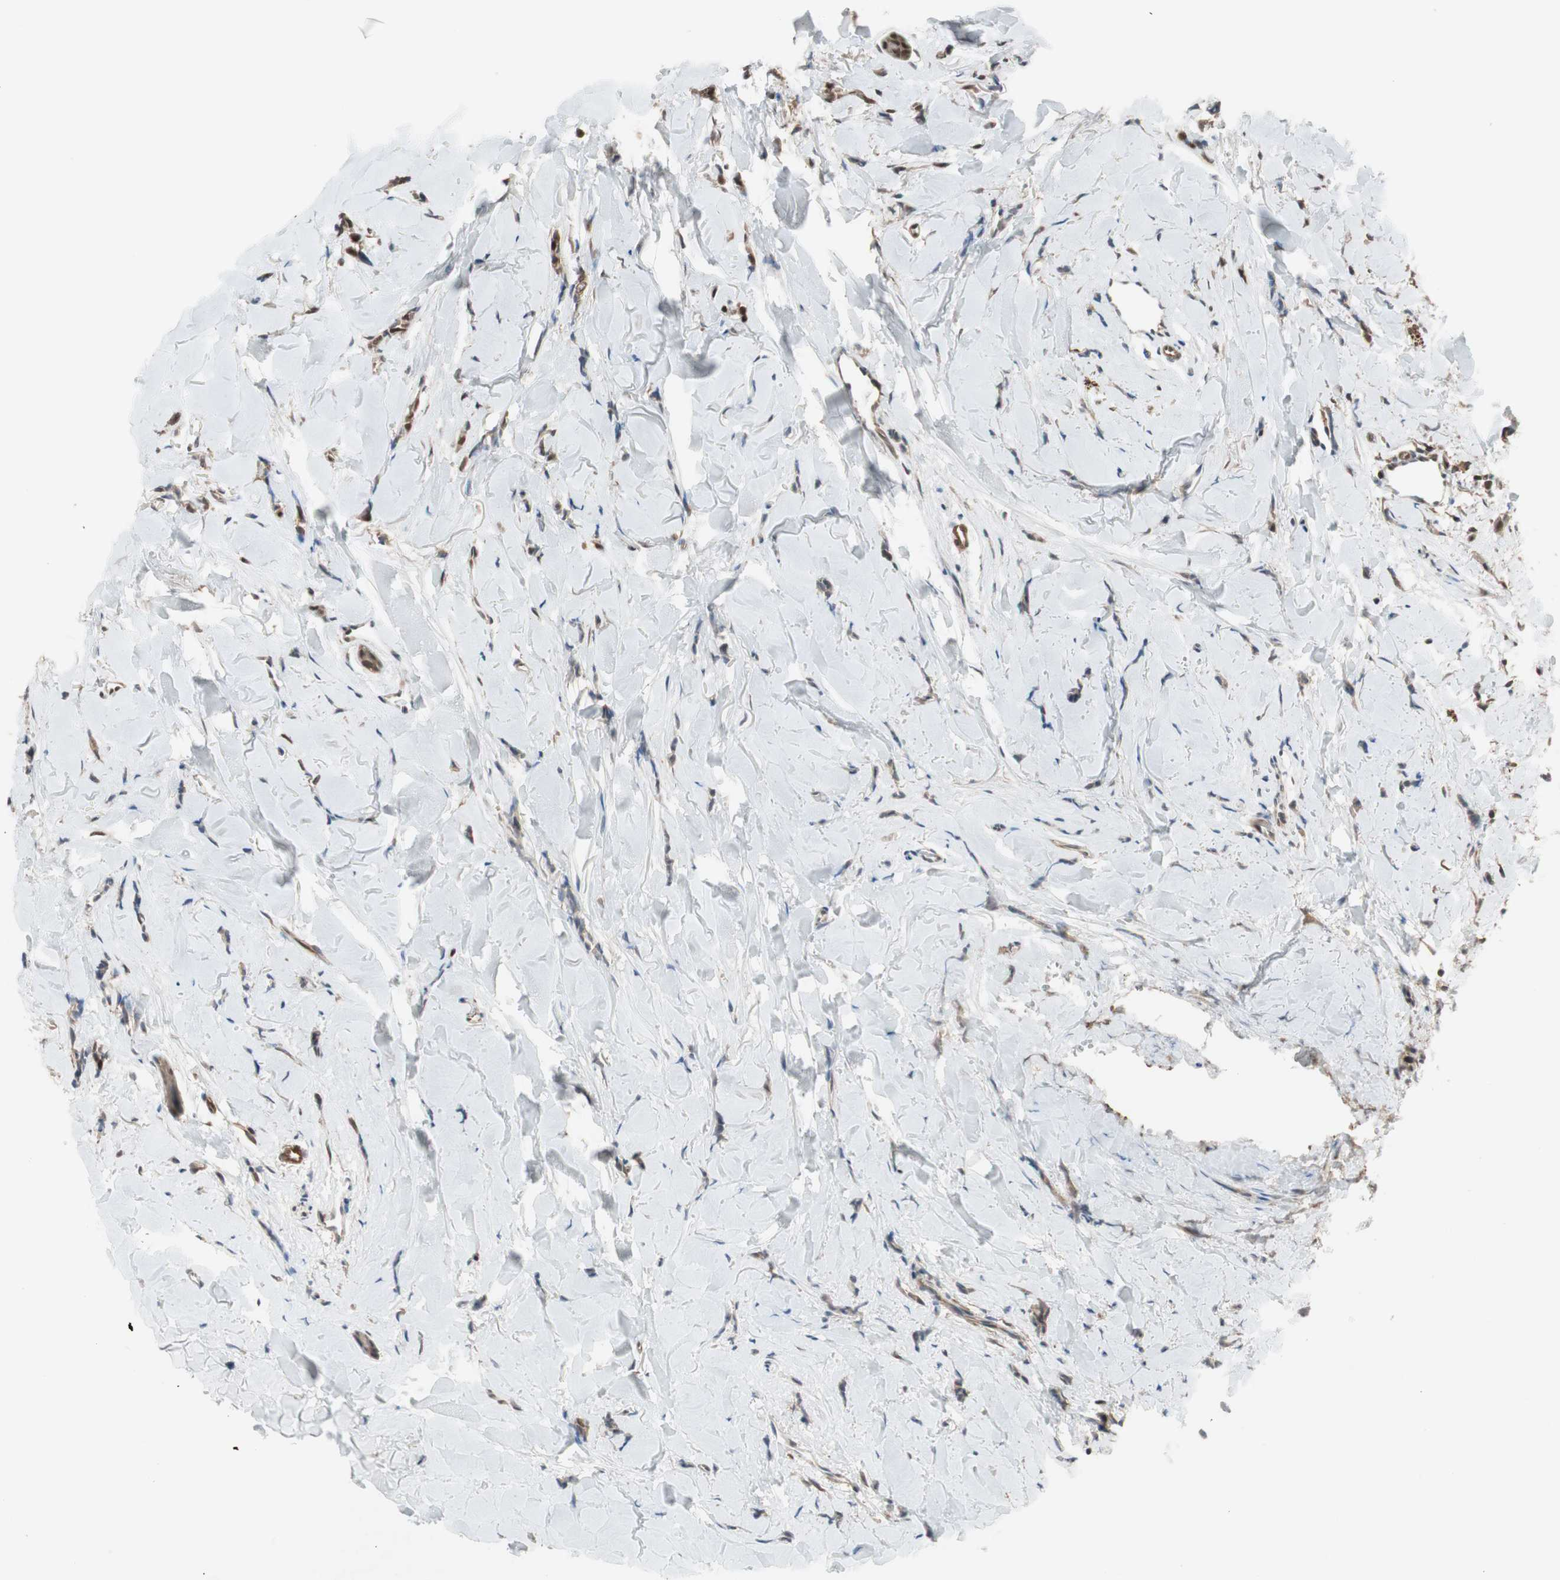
{"staining": {"intensity": "moderate", "quantity": ">75%", "location": "cytoplasmic/membranous"}, "tissue": "breast cancer", "cell_type": "Tumor cells", "image_type": "cancer", "snomed": [{"axis": "morphology", "description": "Lobular carcinoma"}, {"axis": "topography", "description": "Skin"}, {"axis": "topography", "description": "Breast"}], "caption": "A brown stain shows moderate cytoplasmic/membranous expression of a protein in breast cancer tumor cells. (DAB IHC with brightfield microscopy, high magnification).", "gene": "DRAP1", "patient": {"sex": "female", "age": 46}}